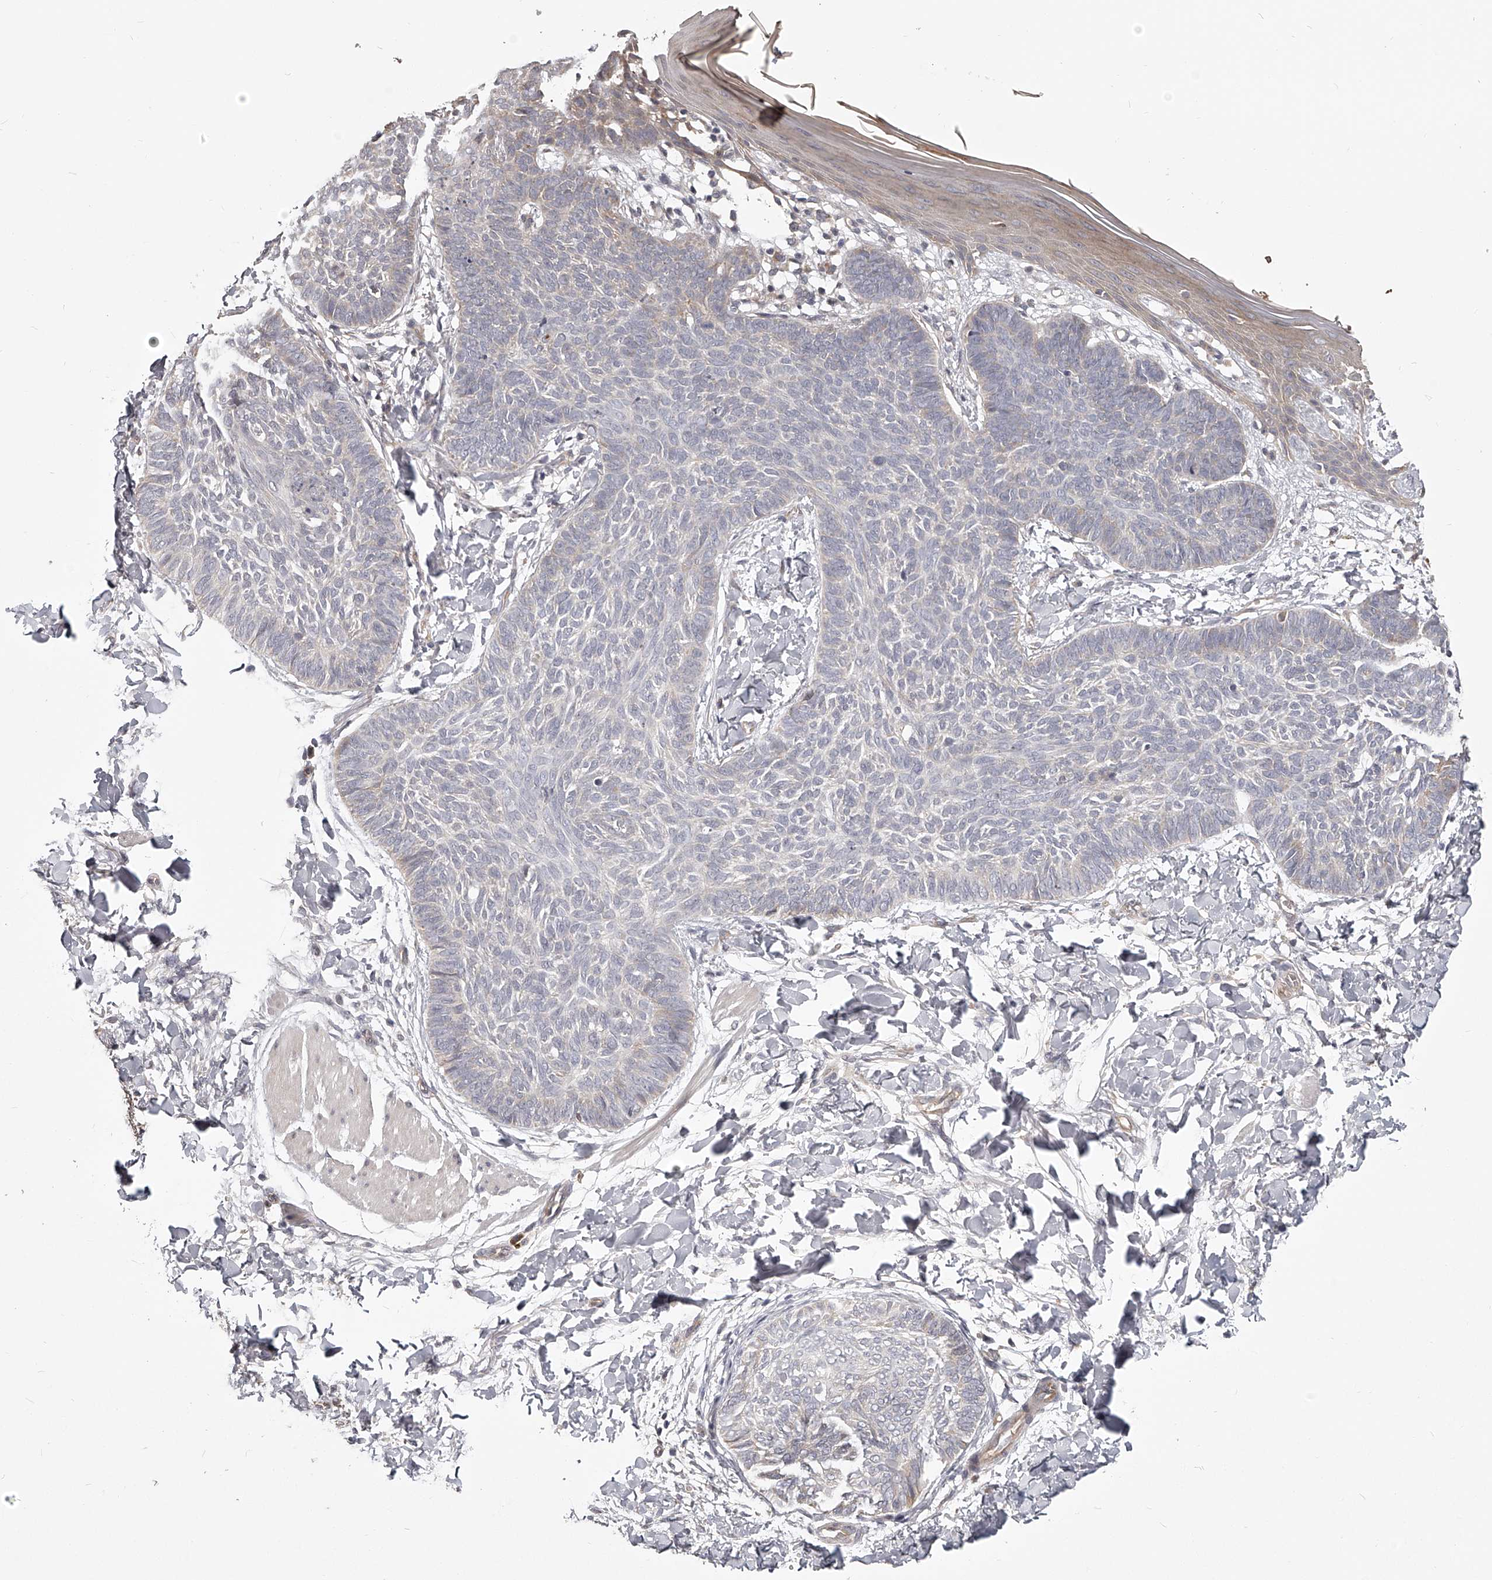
{"staining": {"intensity": "negative", "quantity": "none", "location": "none"}, "tissue": "skin cancer", "cell_type": "Tumor cells", "image_type": "cancer", "snomed": [{"axis": "morphology", "description": "Normal tissue, NOS"}, {"axis": "morphology", "description": "Basal cell carcinoma"}, {"axis": "topography", "description": "Skin"}], "caption": "High power microscopy micrograph of an immunohistochemistry (IHC) photomicrograph of skin cancer (basal cell carcinoma), revealing no significant staining in tumor cells.", "gene": "ZNF582", "patient": {"sex": "male", "age": 50}}